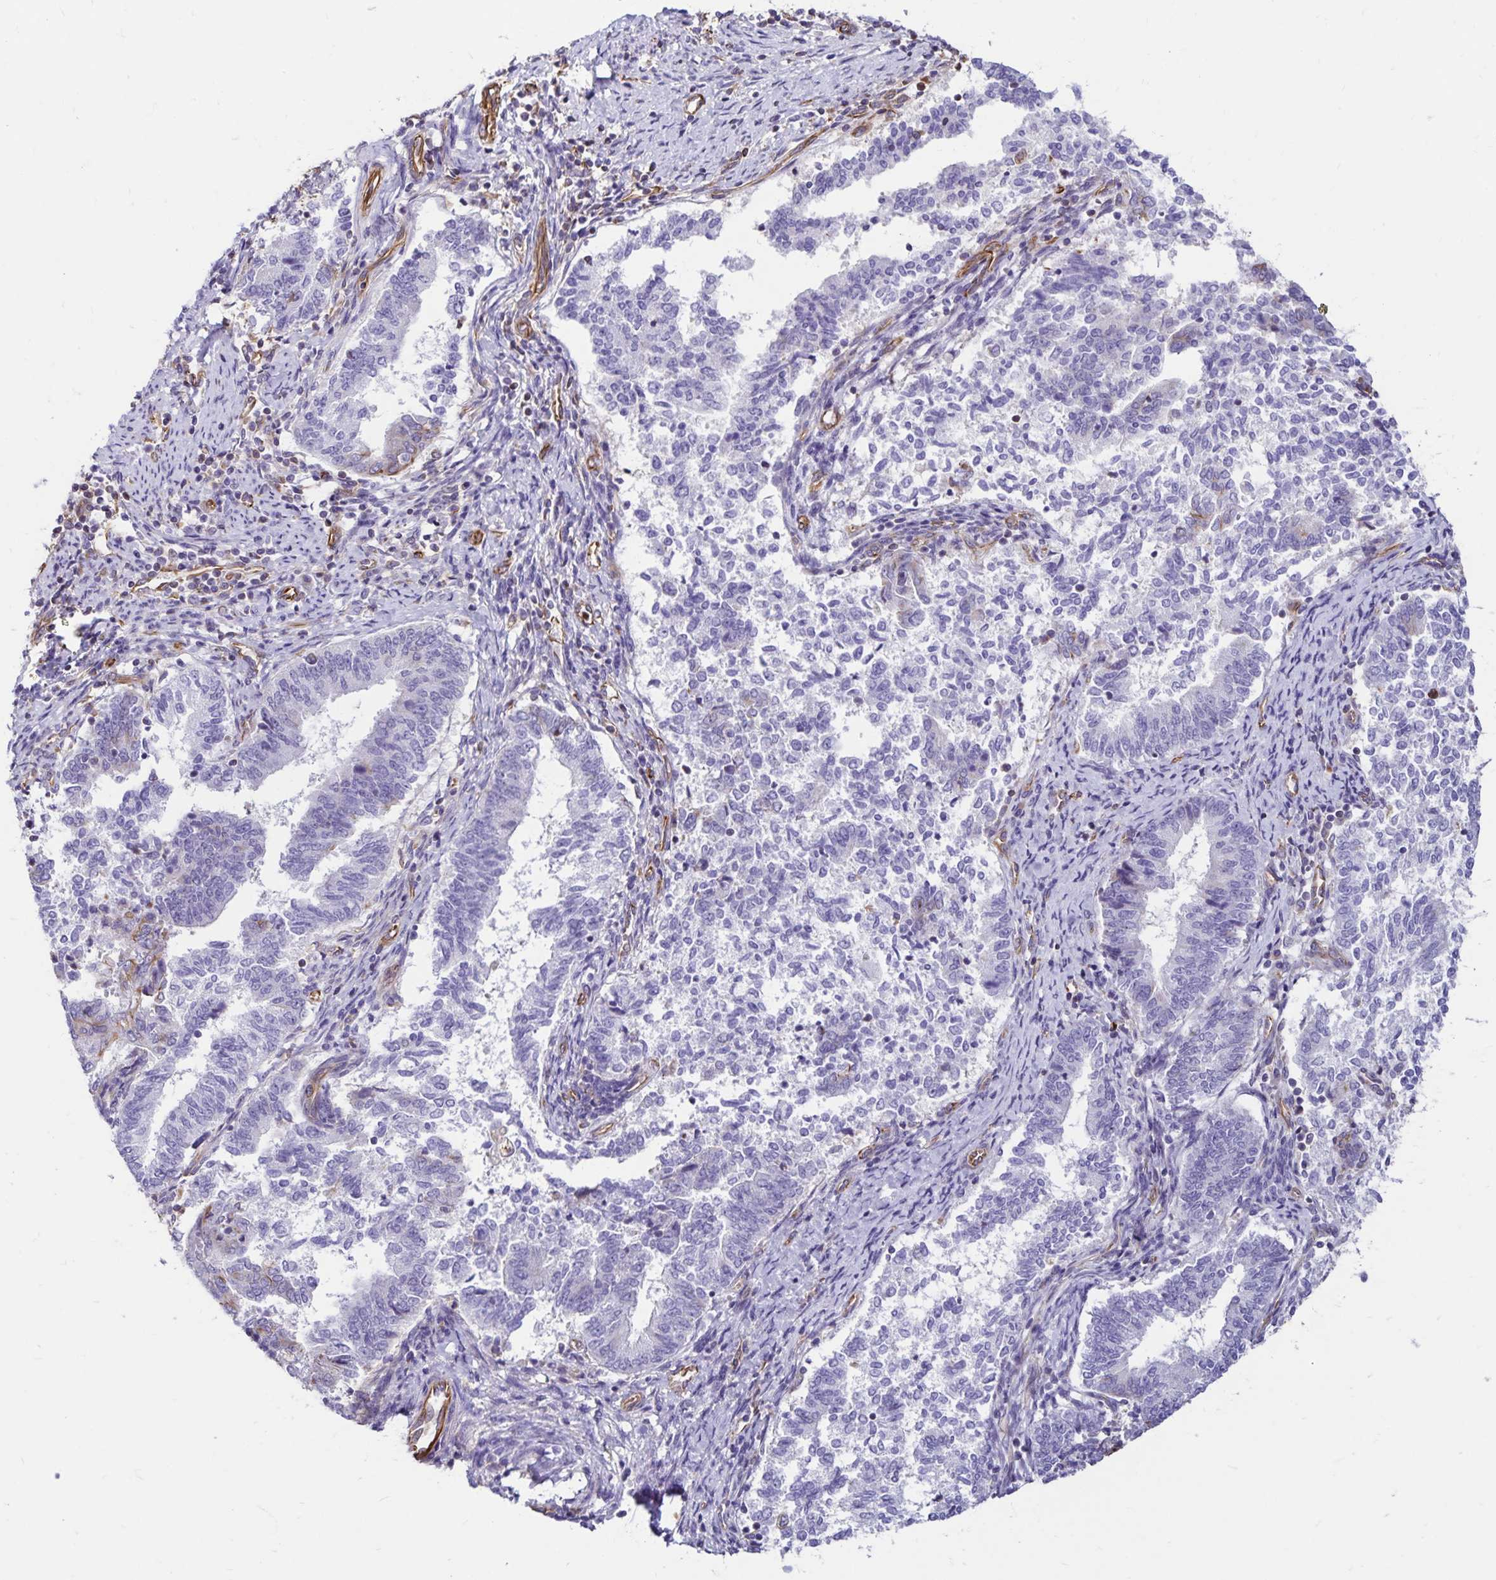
{"staining": {"intensity": "moderate", "quantity": "<25%", "location": "cytoplasmic/membranous"}, "tissue": "endometrial cancer", "cell_type": "Tumor cells", "image_type": "cancer", "snomed": [{"axis": "morphology", "description": "Adenocarcinoma, NOS"}, {"axis": "topography", "description": "Endometrium"}], "caption": "High-power microscopy captured an immunohistochemistry photomicrograph of endometrial adenocarcinoma, revealing moderate cytoplasmic/membranous expression in about <25% of tumor cells.", "gene": "TRPV6", "patient": {"sex": "female", "age": 65}}